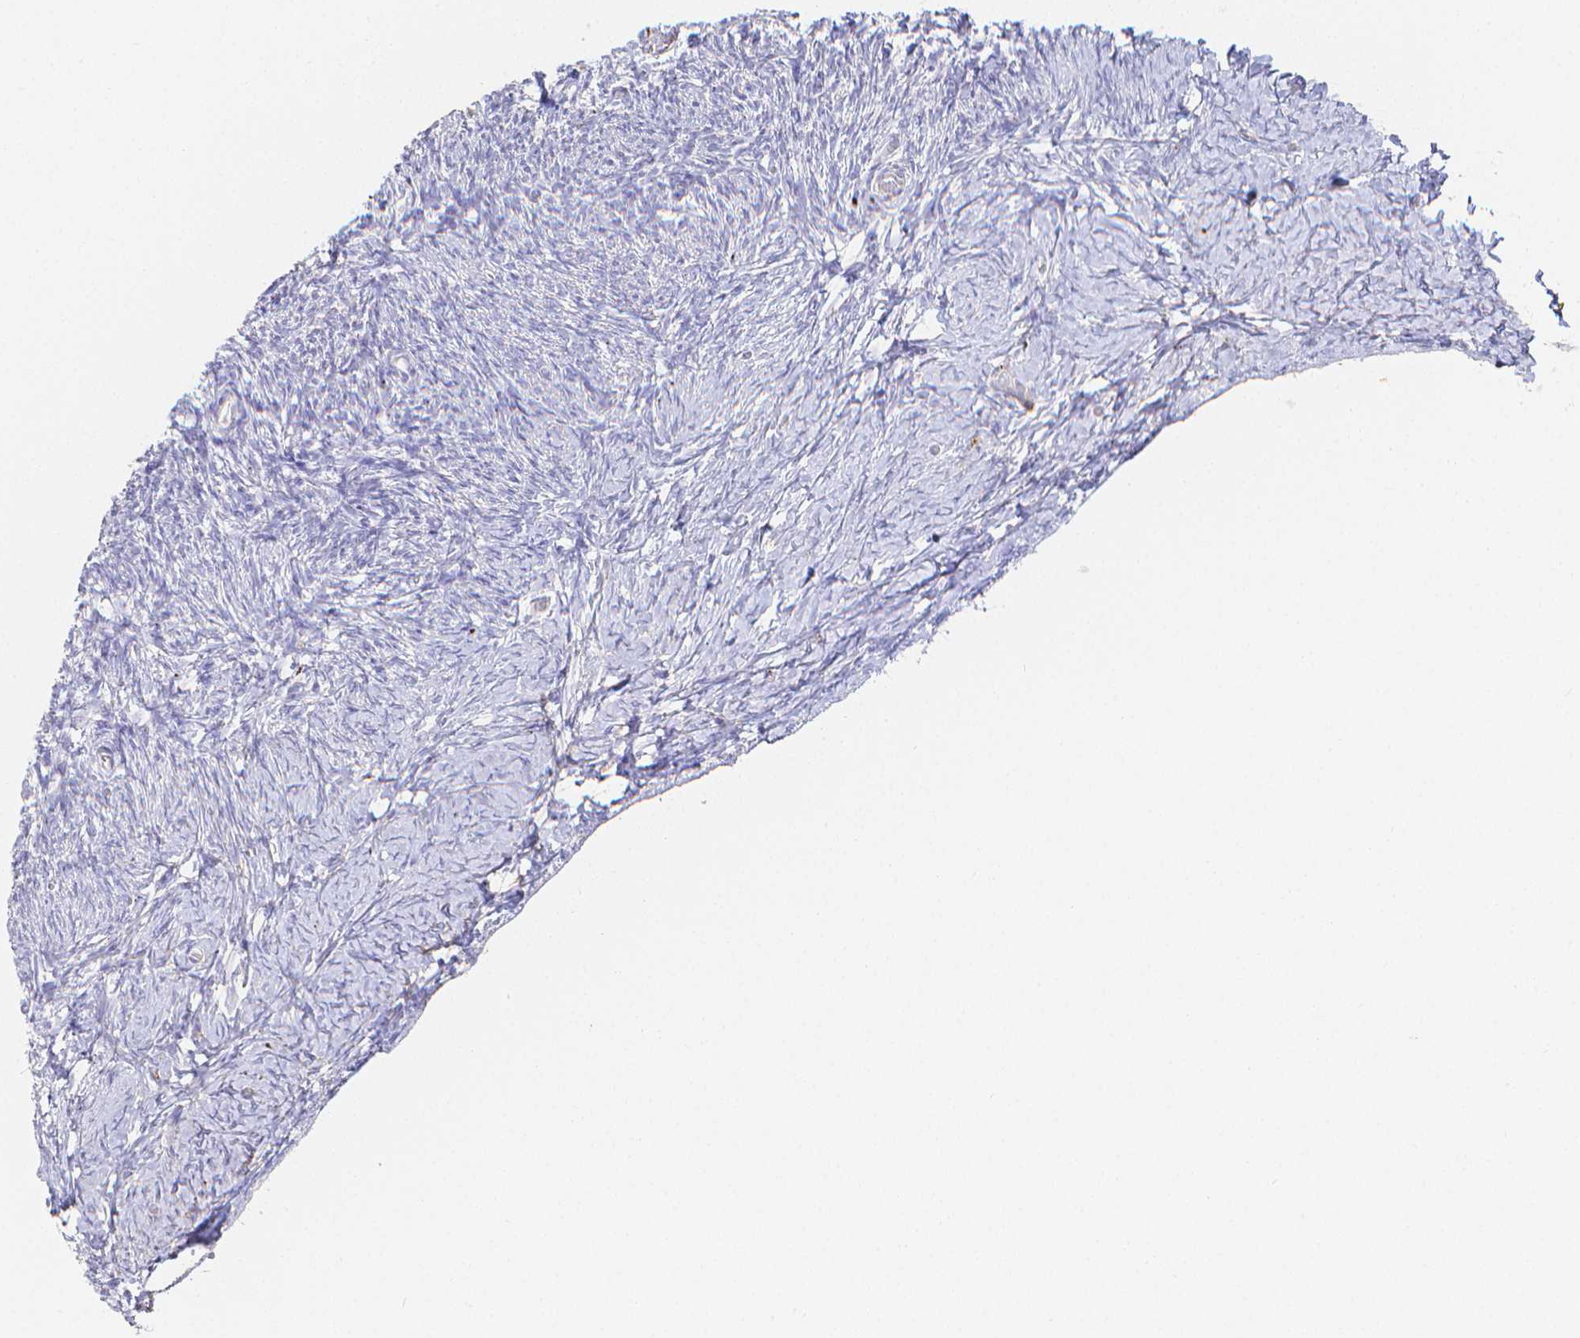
{"staining": {"intensity": "negative", "quantity": "none", "location": "none"}, "tissue": "ovary", "cell_type": "Ovarian stroma cells", "image_type": "normal", "snomed": [{"axis": "morphology", "description": "Normal tissue, NOS"}, {"axis": "topography", "description": "Ovary"}], "caption": "IHC micrograph of unremarkable ovary stained for a protein (brown), which exhibits no staining in ovarian stroma cells. The staining was performed using DAB to visualize the protein expression in brown, while the nuclei were stained in blue with hematoxylin (Magnification: 20x).", "gene": "SMURF1", "patient": {"sex": "female", "age": 39}}